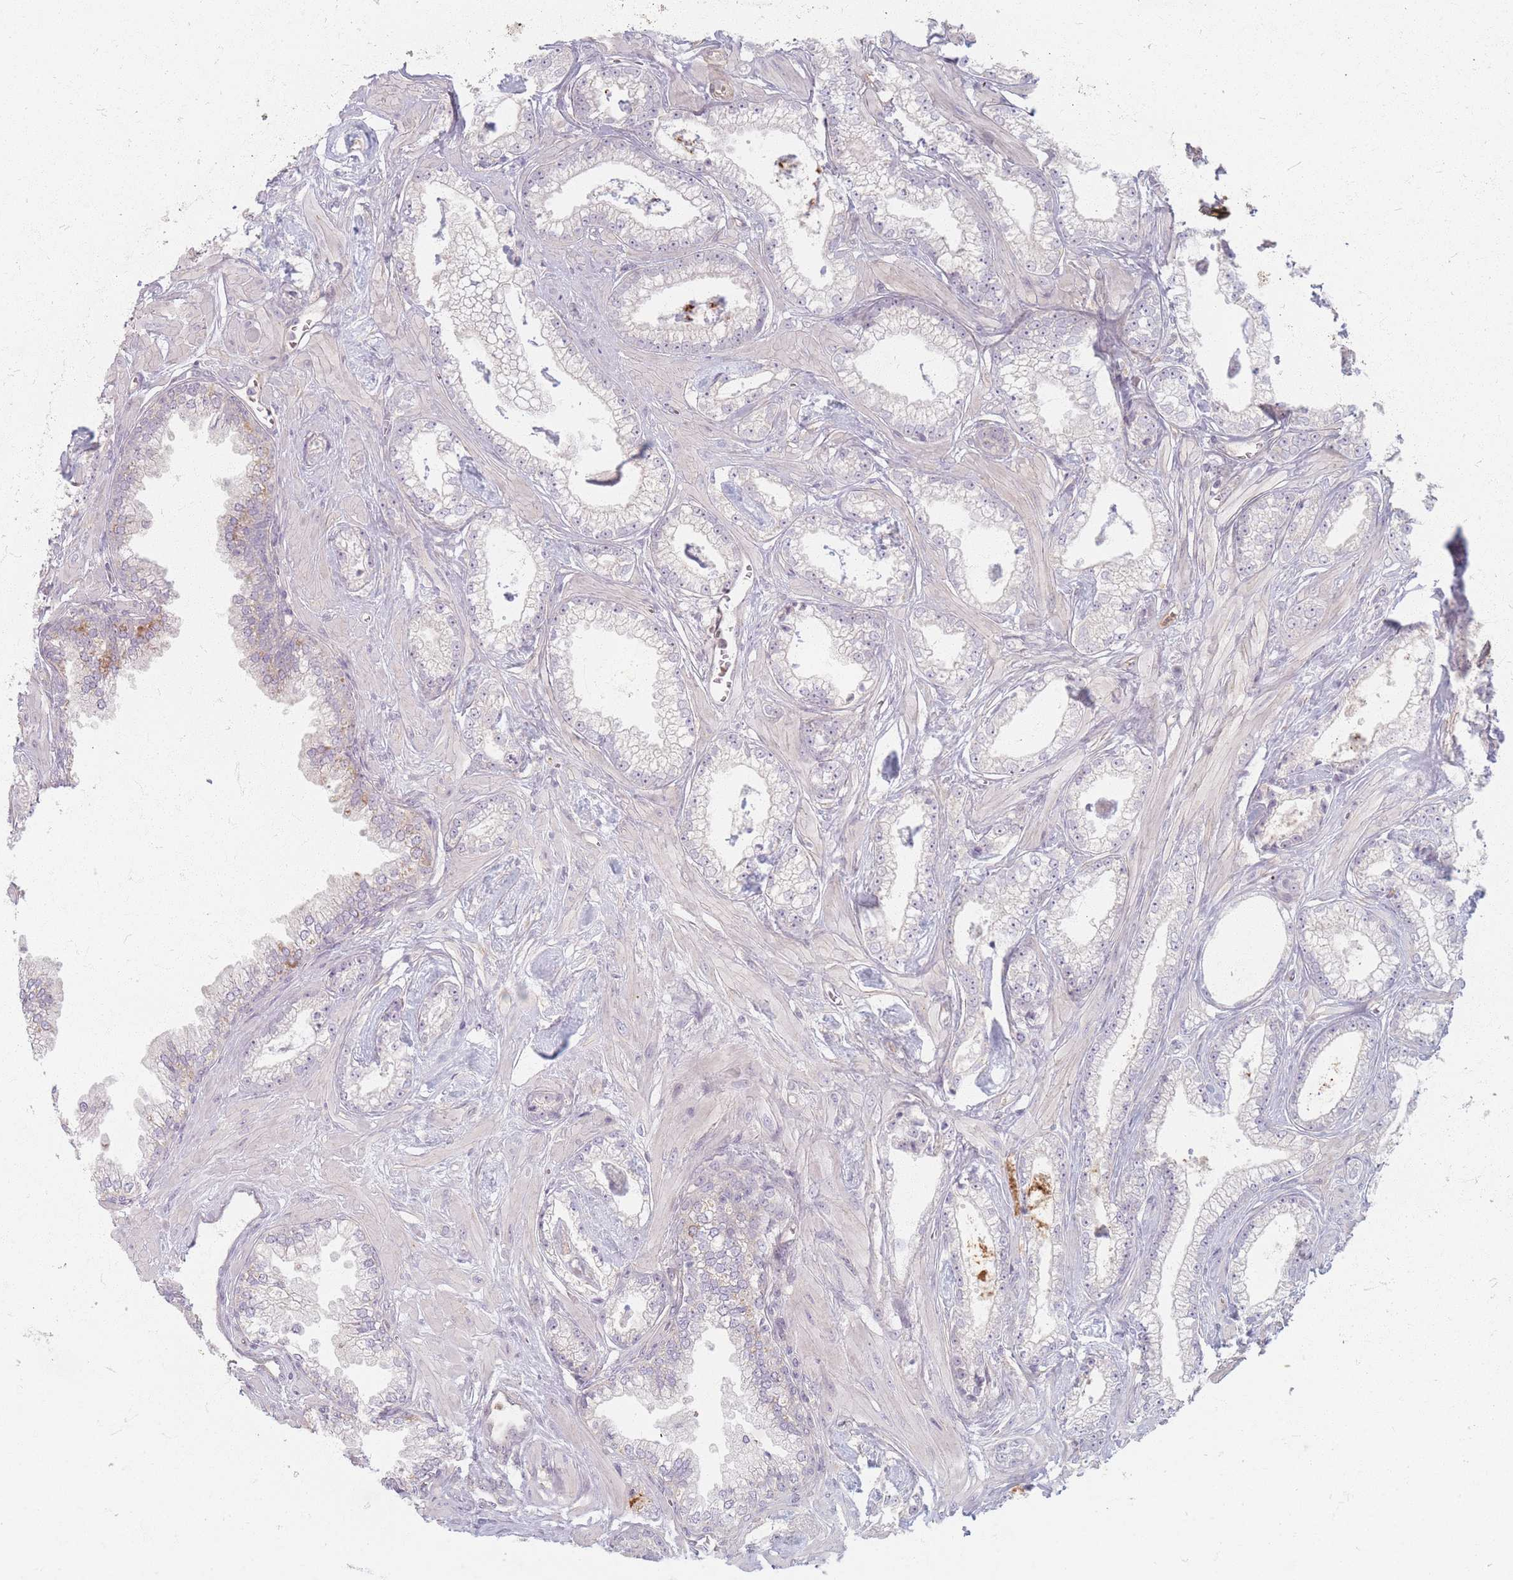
{"staining": {"intensity": "negative", "quantity": "none", "location": "none"}, "tissue": "prostate cancer", "cell_type": "Tumor cells", "image_type": "cancer", "snomed": [{"axis": "morphology", "description": "Adenocarcinoma, Low grade"}, {"axis": "topography", "description": "Prostate"}], "caption": "Prostate low-grade adenocarcinoma stained for a protein using immunohistochemistry (IHC) demonstrates no expression tumor cells.", "gene": "CHCHD7", "patient": {"sex": "male", "age": 60}}